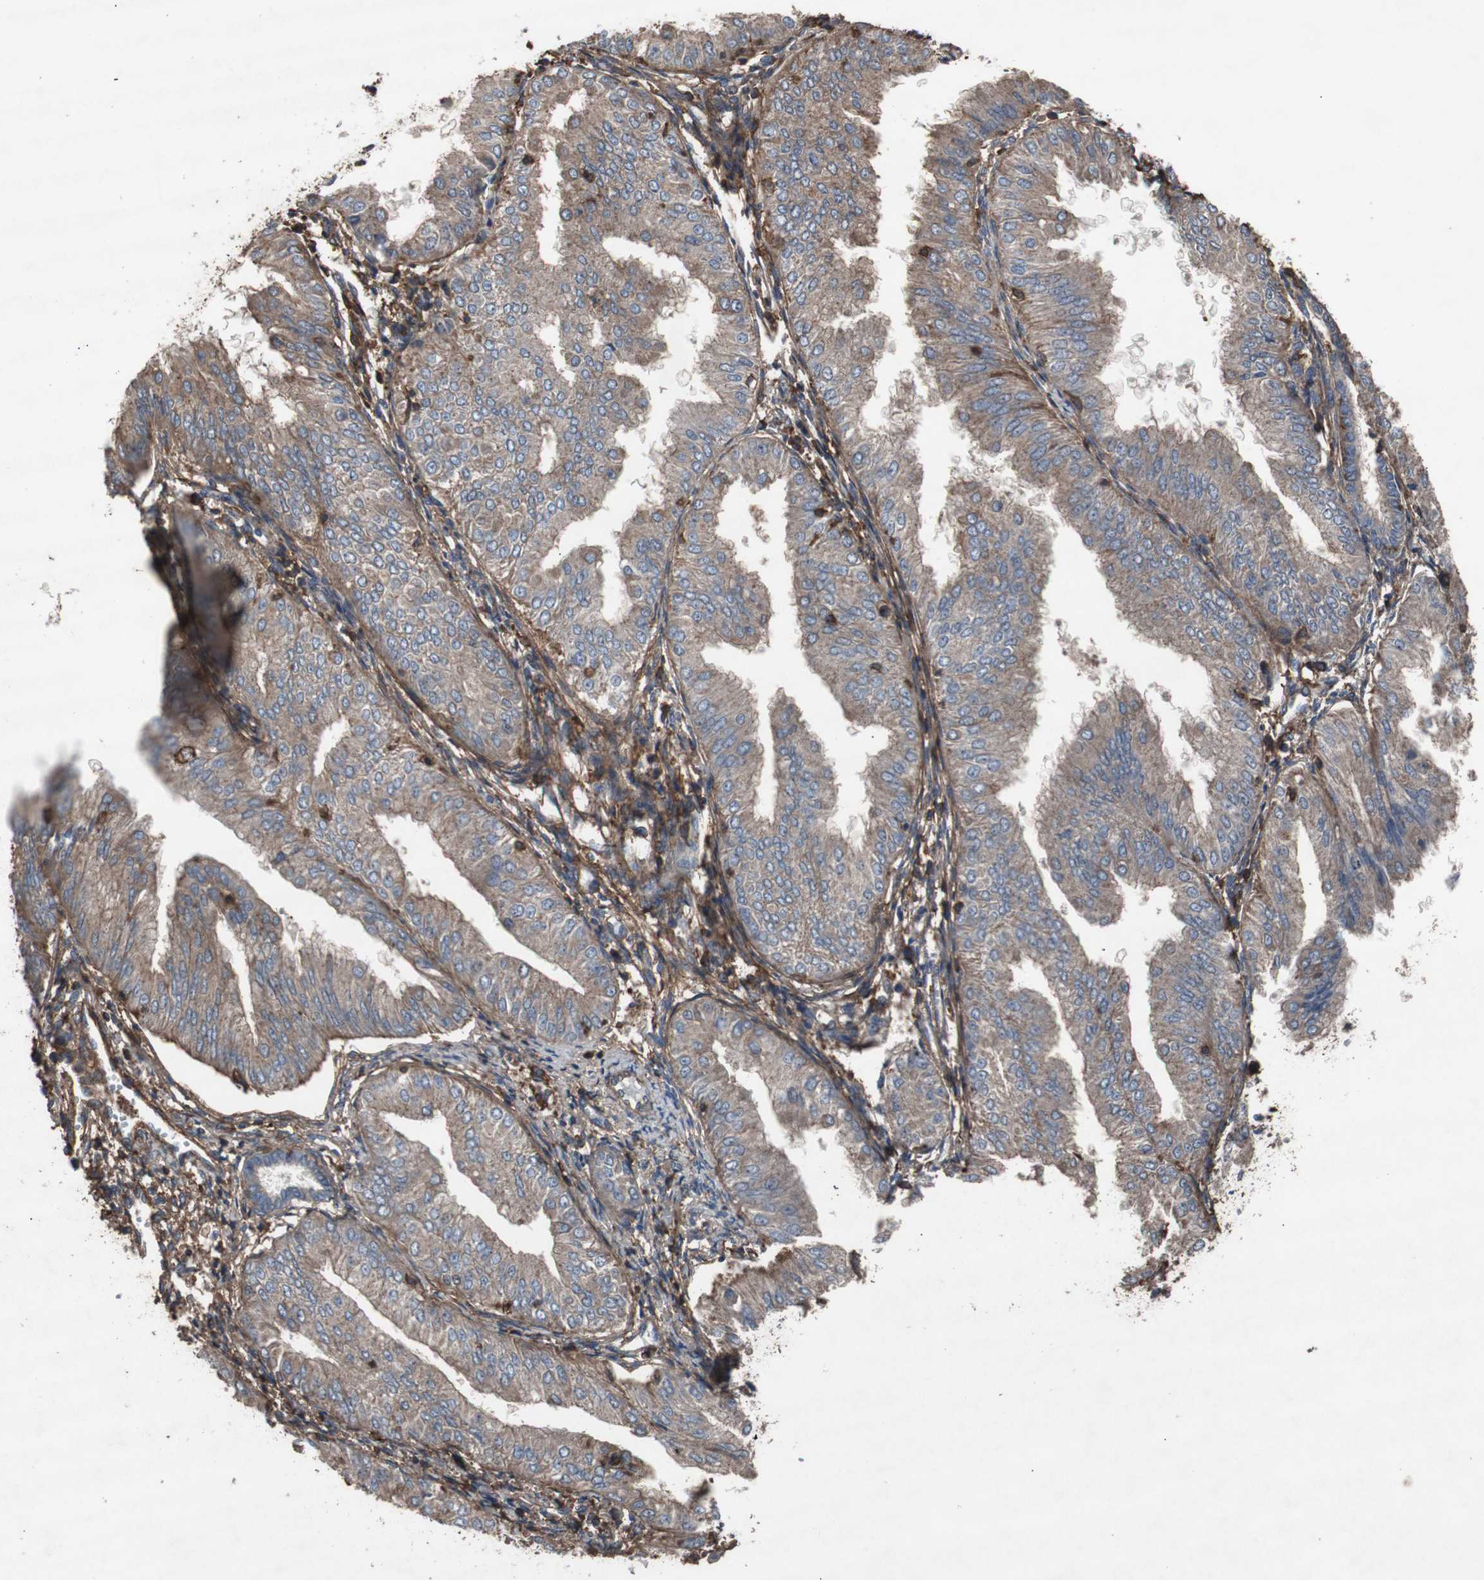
{"staining": {"intensity": "moderate", "quantity": ">75%", "location": "cytoplasmic/membranous"}, "tissue": "endometrial cancer", "cell_type": "Tumor cells", "image_type": "cancer", "snomed": [{"axis": "morphology", "description": "Adenocarcinoma, NOS"}, {"axis": "topography", "description": "Endometrium"}], "caption": "The immunohistochemical stain highlights moderate cytoplasmic/membranous positivity in tumor cells of adenocarcinoma (endometrial) tissue.", "gene": "COL6A2", "patient": {"sex": "female", "age": 53}}